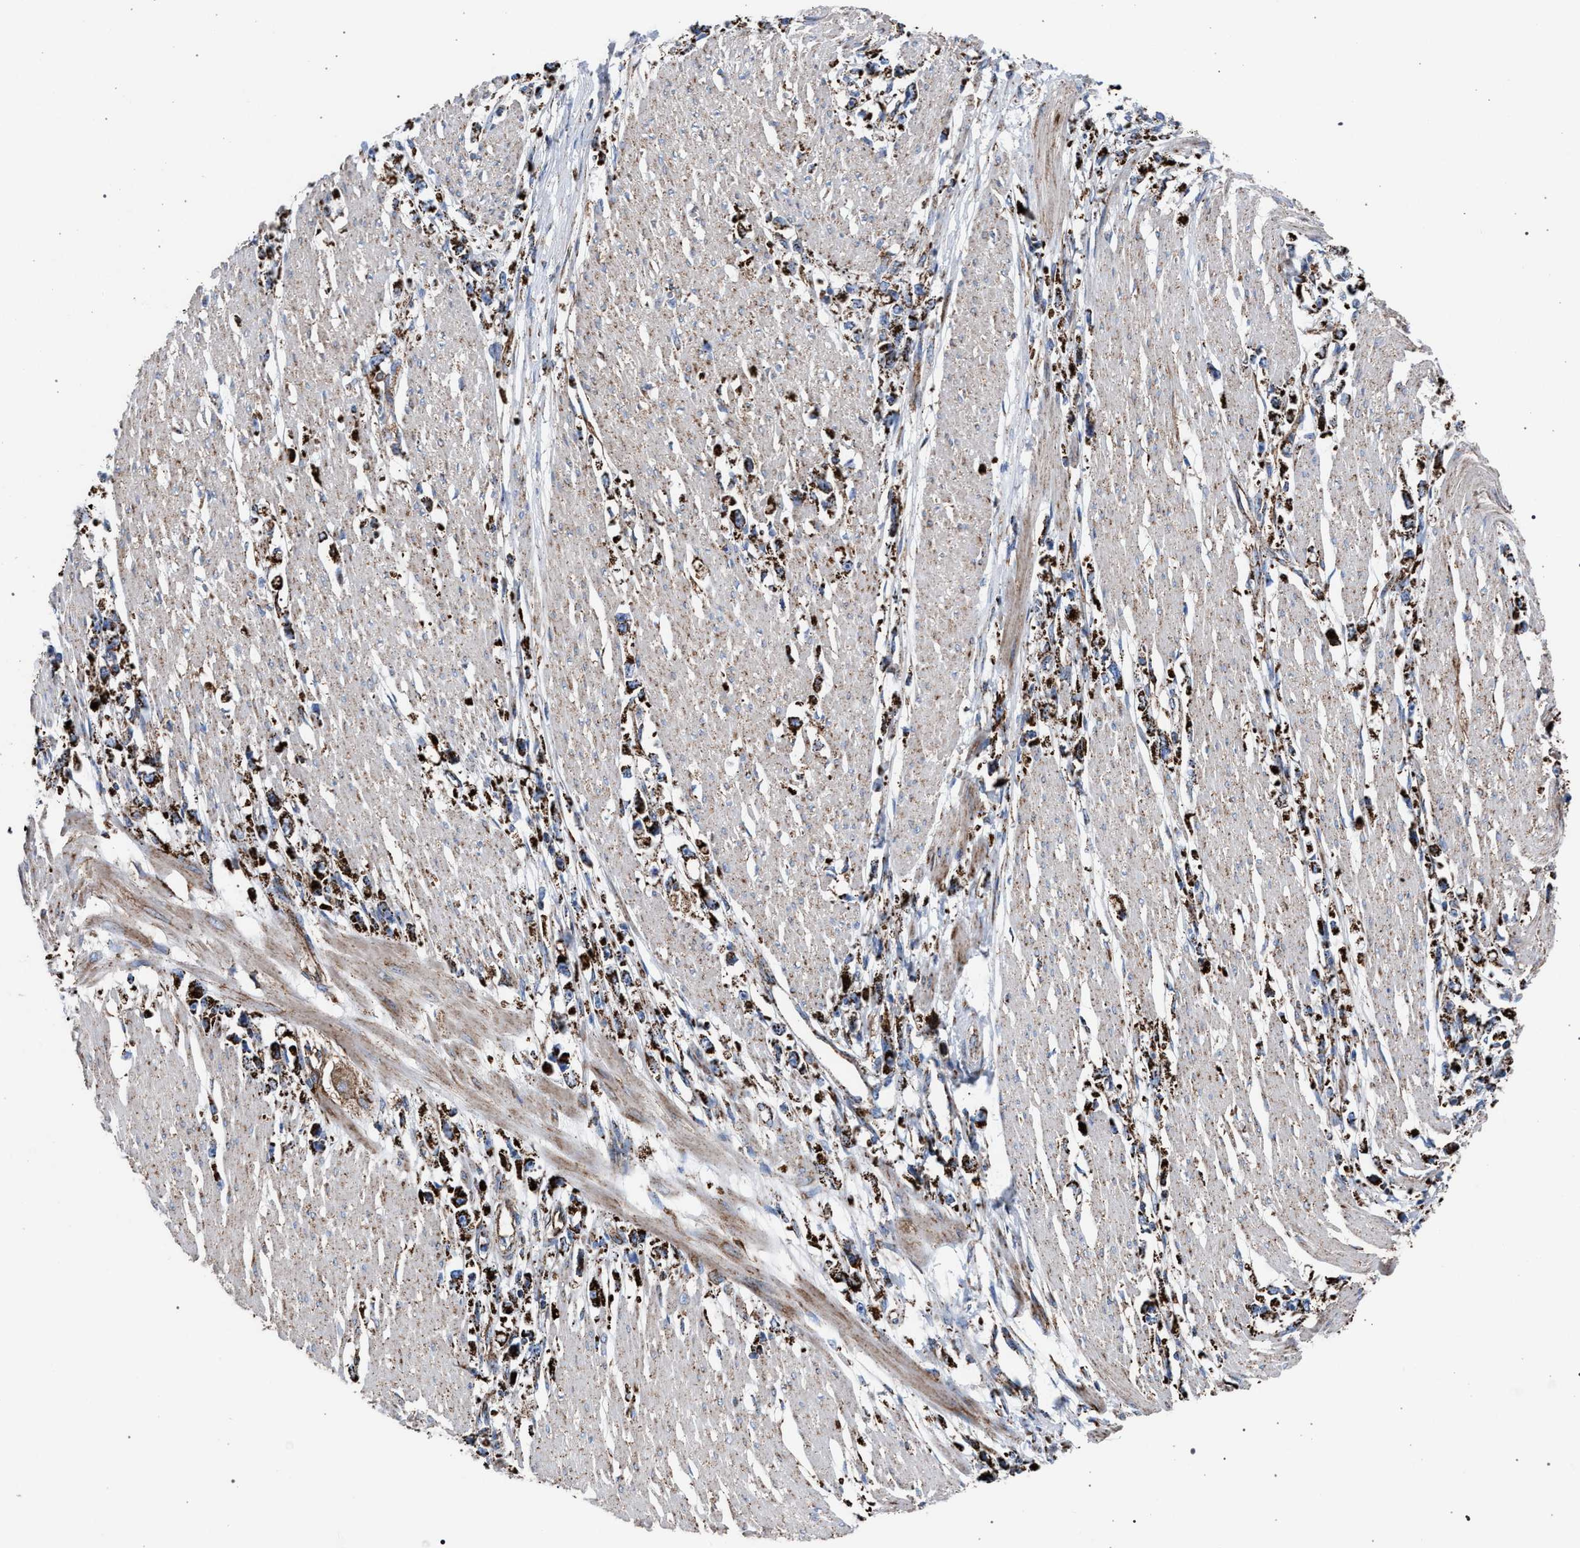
{"staining": {"intensity": "strong", "quantity": ">75%", "location": "cytoplasmic/membranous"}, "tissue": "stomach cancer", "cell_type": "Tumor cells", "image_type": "cancer", "snomed": [{"axis": "morphology", "description": "Adenocarcinoma, NOS"}, {"axis": "topography", "description": "Stomach"}], "caption": "DAB immunohistochemical staining of human stomach cancer (adenocarcinoma) demonstrates strong cytoplasmic/membranous protein positivity in about >75% of tumor cells.", "gene": "VPS13A", "patient": {"sex": "female", "age": 59}}